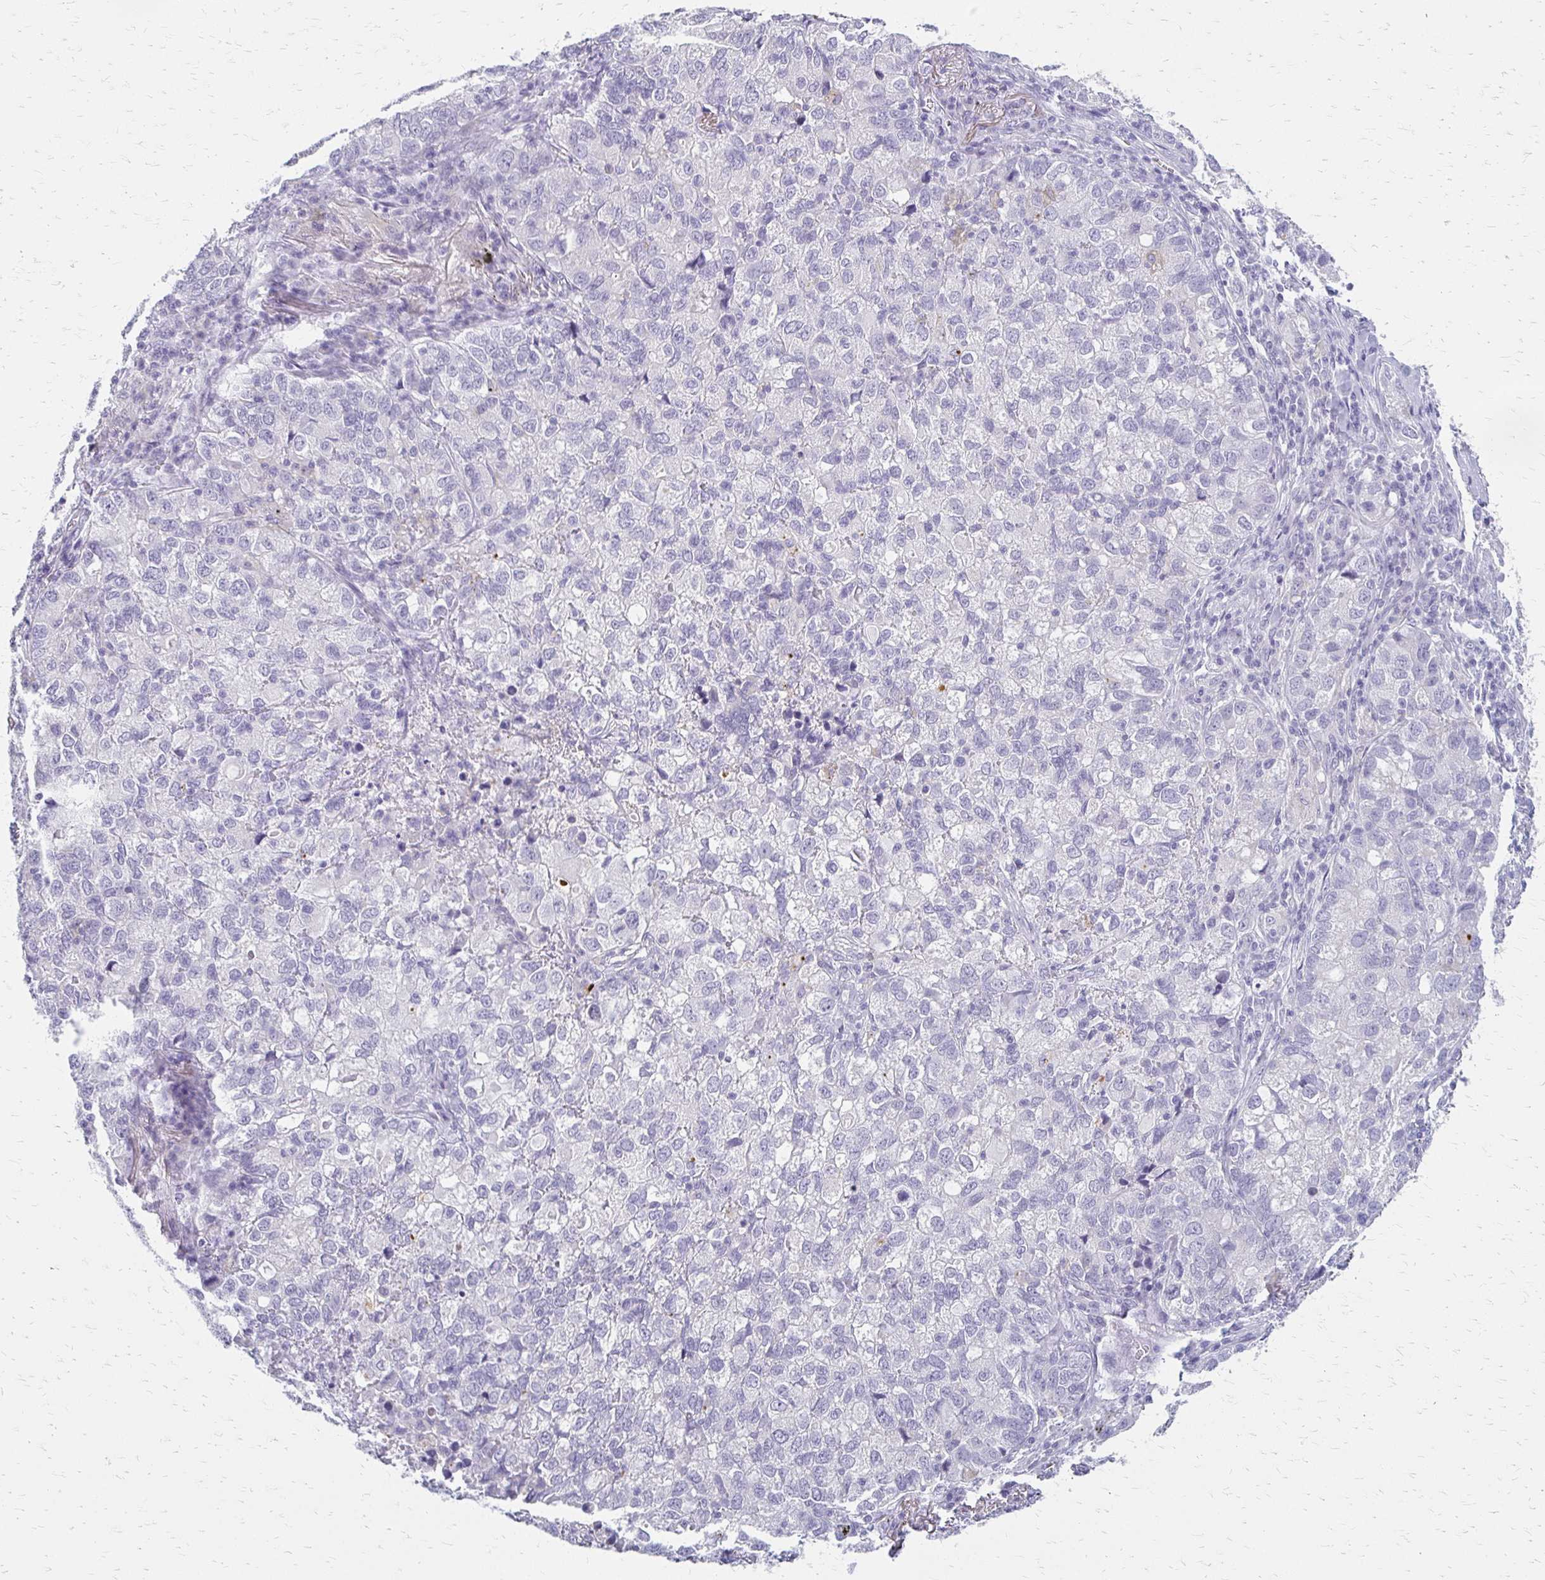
{"staining": {"intensity": "negative", "quantity": "none", "location": "none"}, "tissue": "lung cancer", "cell_type": "Tumor cells", "image_type": "cancer", "snomed": [{"axis": "morphology", "description": "Normal morphology"}, {"axis": "morphology", "description": "Adenocarcinoma, NOS"}, {"axis": "topography", "description": "Lymph node"}, {"axis": "topography", "description": "Lung"}], "caption": "IHC of lung cancer demonstrates no positivity in tumor cells.", "gene": "ACP5", "patient": {"sex": "female", "age": 51}}